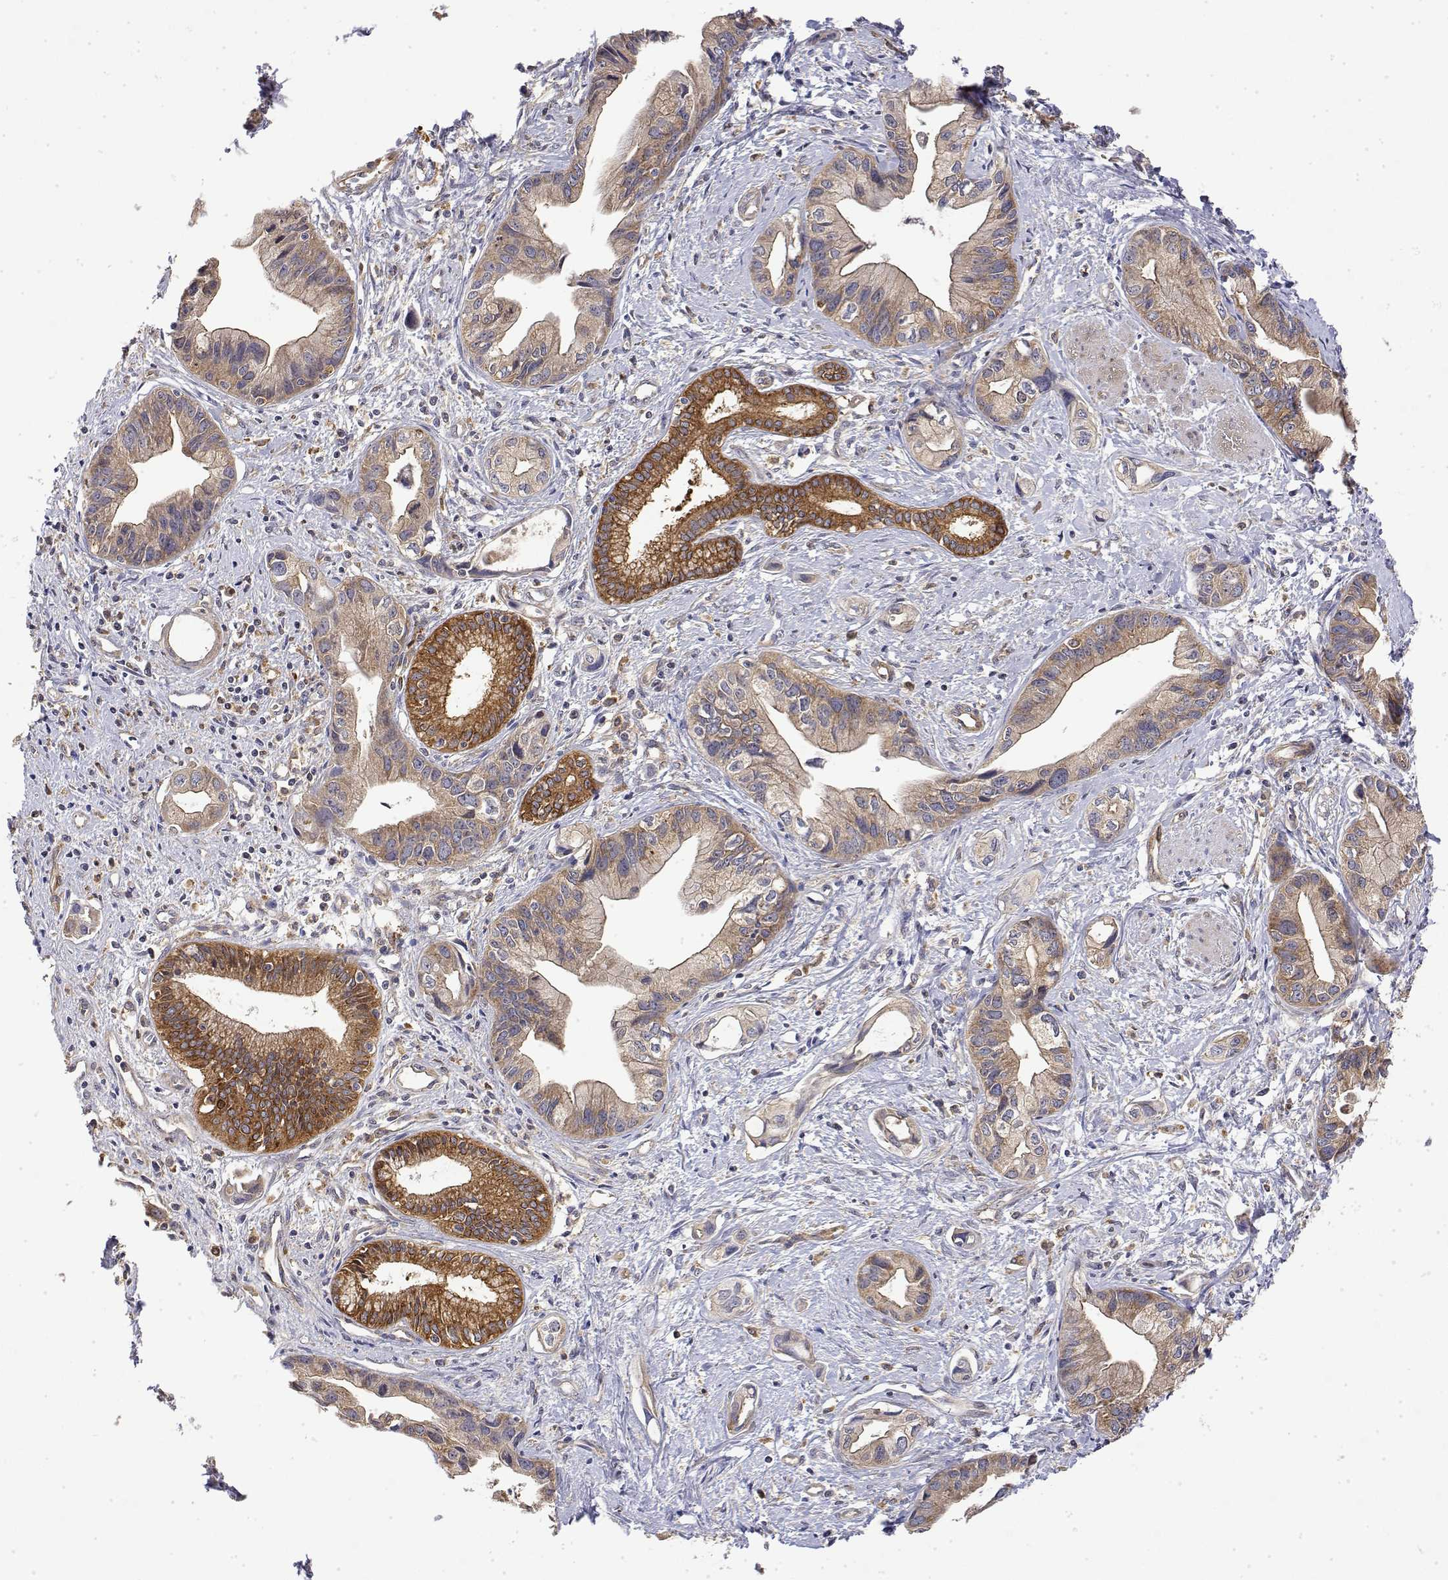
{"staining": {"intensity": "weak", "quantity": "25%-75%", "location": "cytoplasmic/membranous"}, "tissue": "pancreatic cancer", "cell_type": "Tumor cells", "image_type": "cancer", "snomed": [{"axis": "morphology", "description": "Adenocarcinoma, NOS"}, {"axis": "topography", "description": "Pancreas"}], "caption": "The immunohistochemical stain shows weak cytoplasmic/membranous staining in tumor cells of pancreatic cancer tissue. (DAB (3,3'-diaminobenzidine) IHC with brightfield microscopy, high magnification).", "gene": "PACSIN2", "patient": {"sex": "female", "age": 61}}